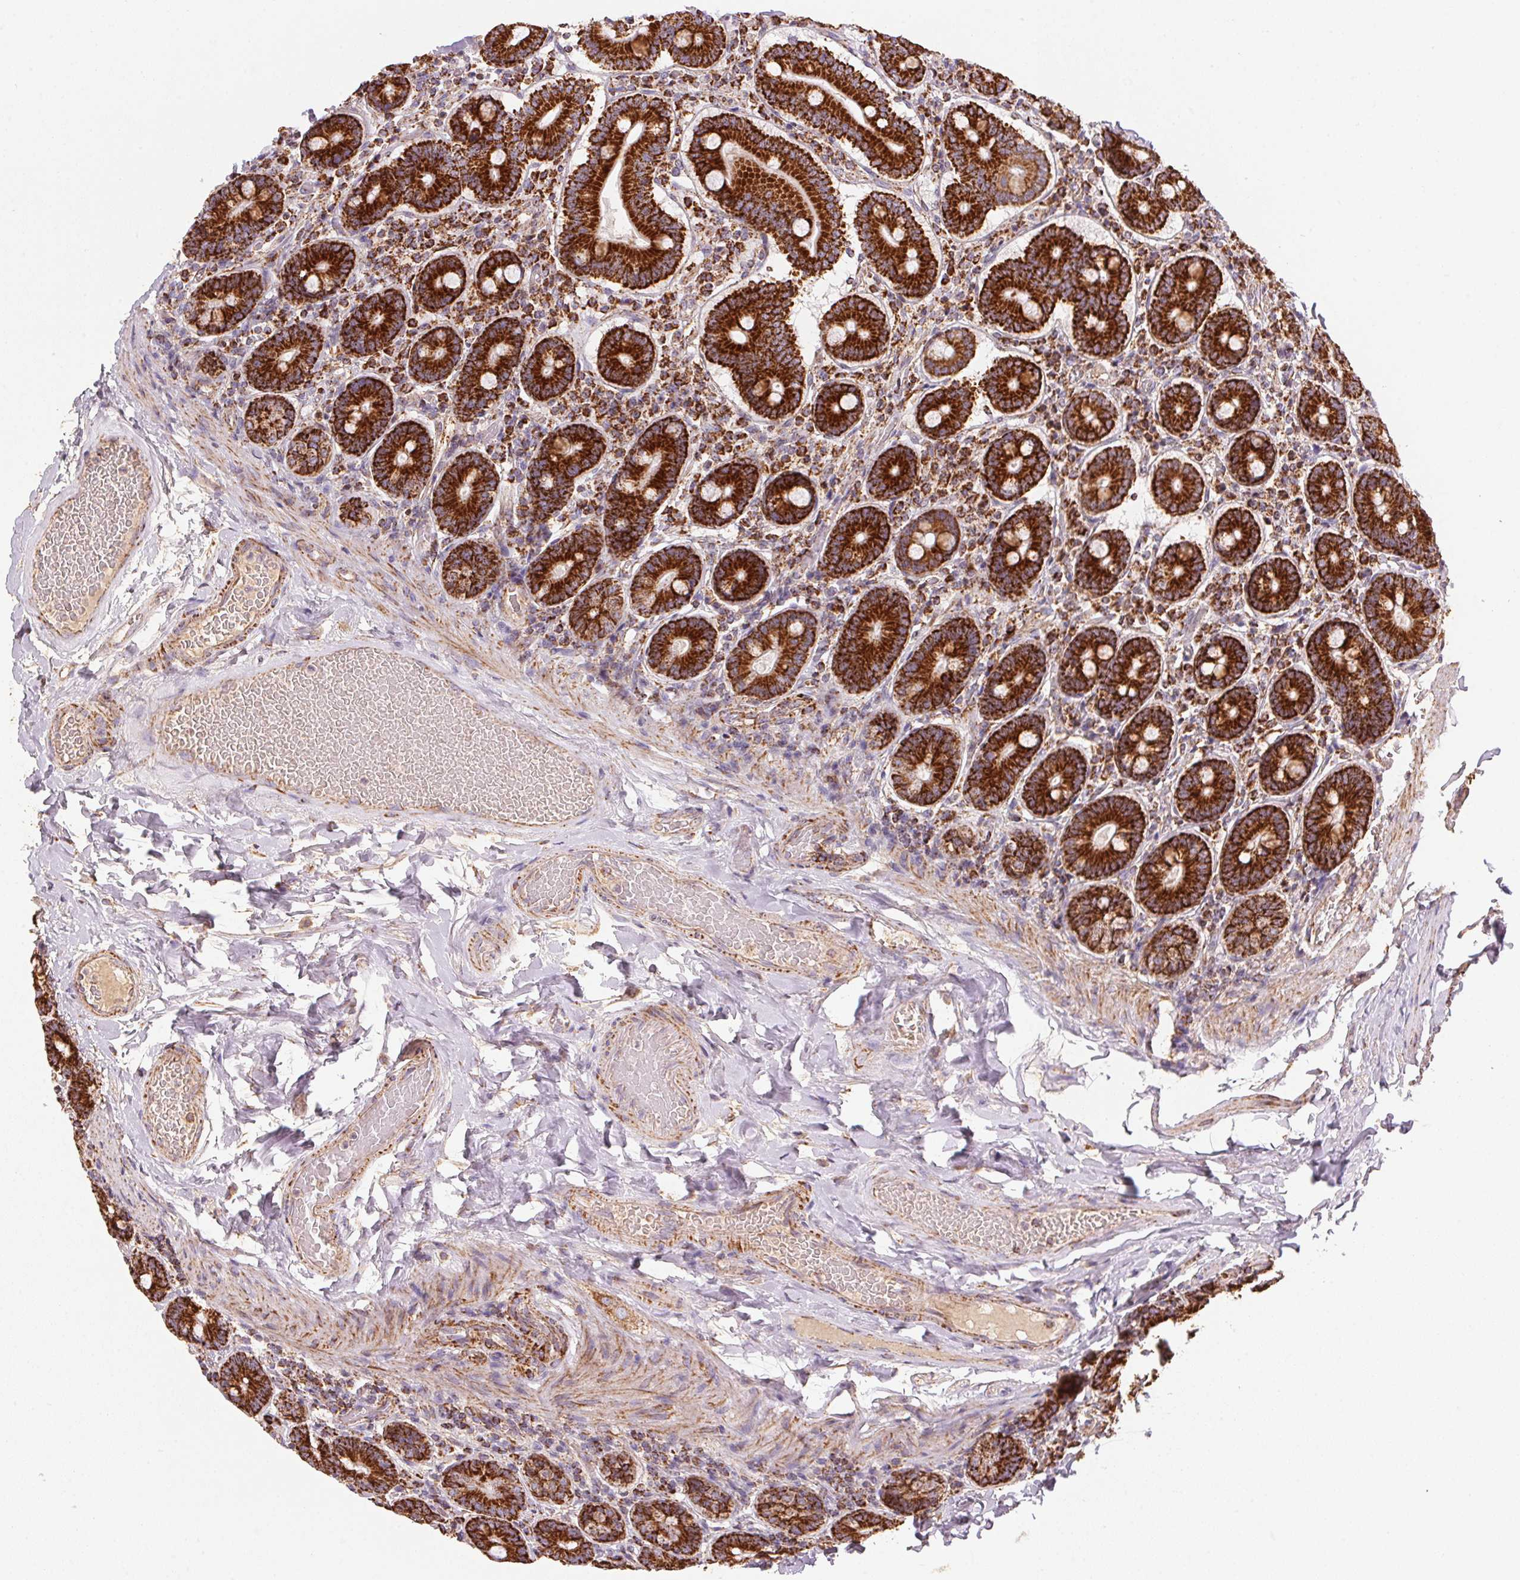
{"staining": {"intensity": "strong", "quantity": ">75%", "location": "cytoplasmic/membranous"}, "tissue": "duodenum", "cell_type": "Glandular cells", "image_type": "normal", "snomed": [{"axis": "morphology", "description": "Normal tissue, NOS"}, {"axis": "topography", "description": "Duodenum"}], "caption": "Normal duodenum exhibits strong cytoplasmic/membranous expression in approximately >75% of glandular cells, visualized by immunohistochemistry.", "gene": "NDUFS2", "patient": {"sex": "female", "age": 62}}